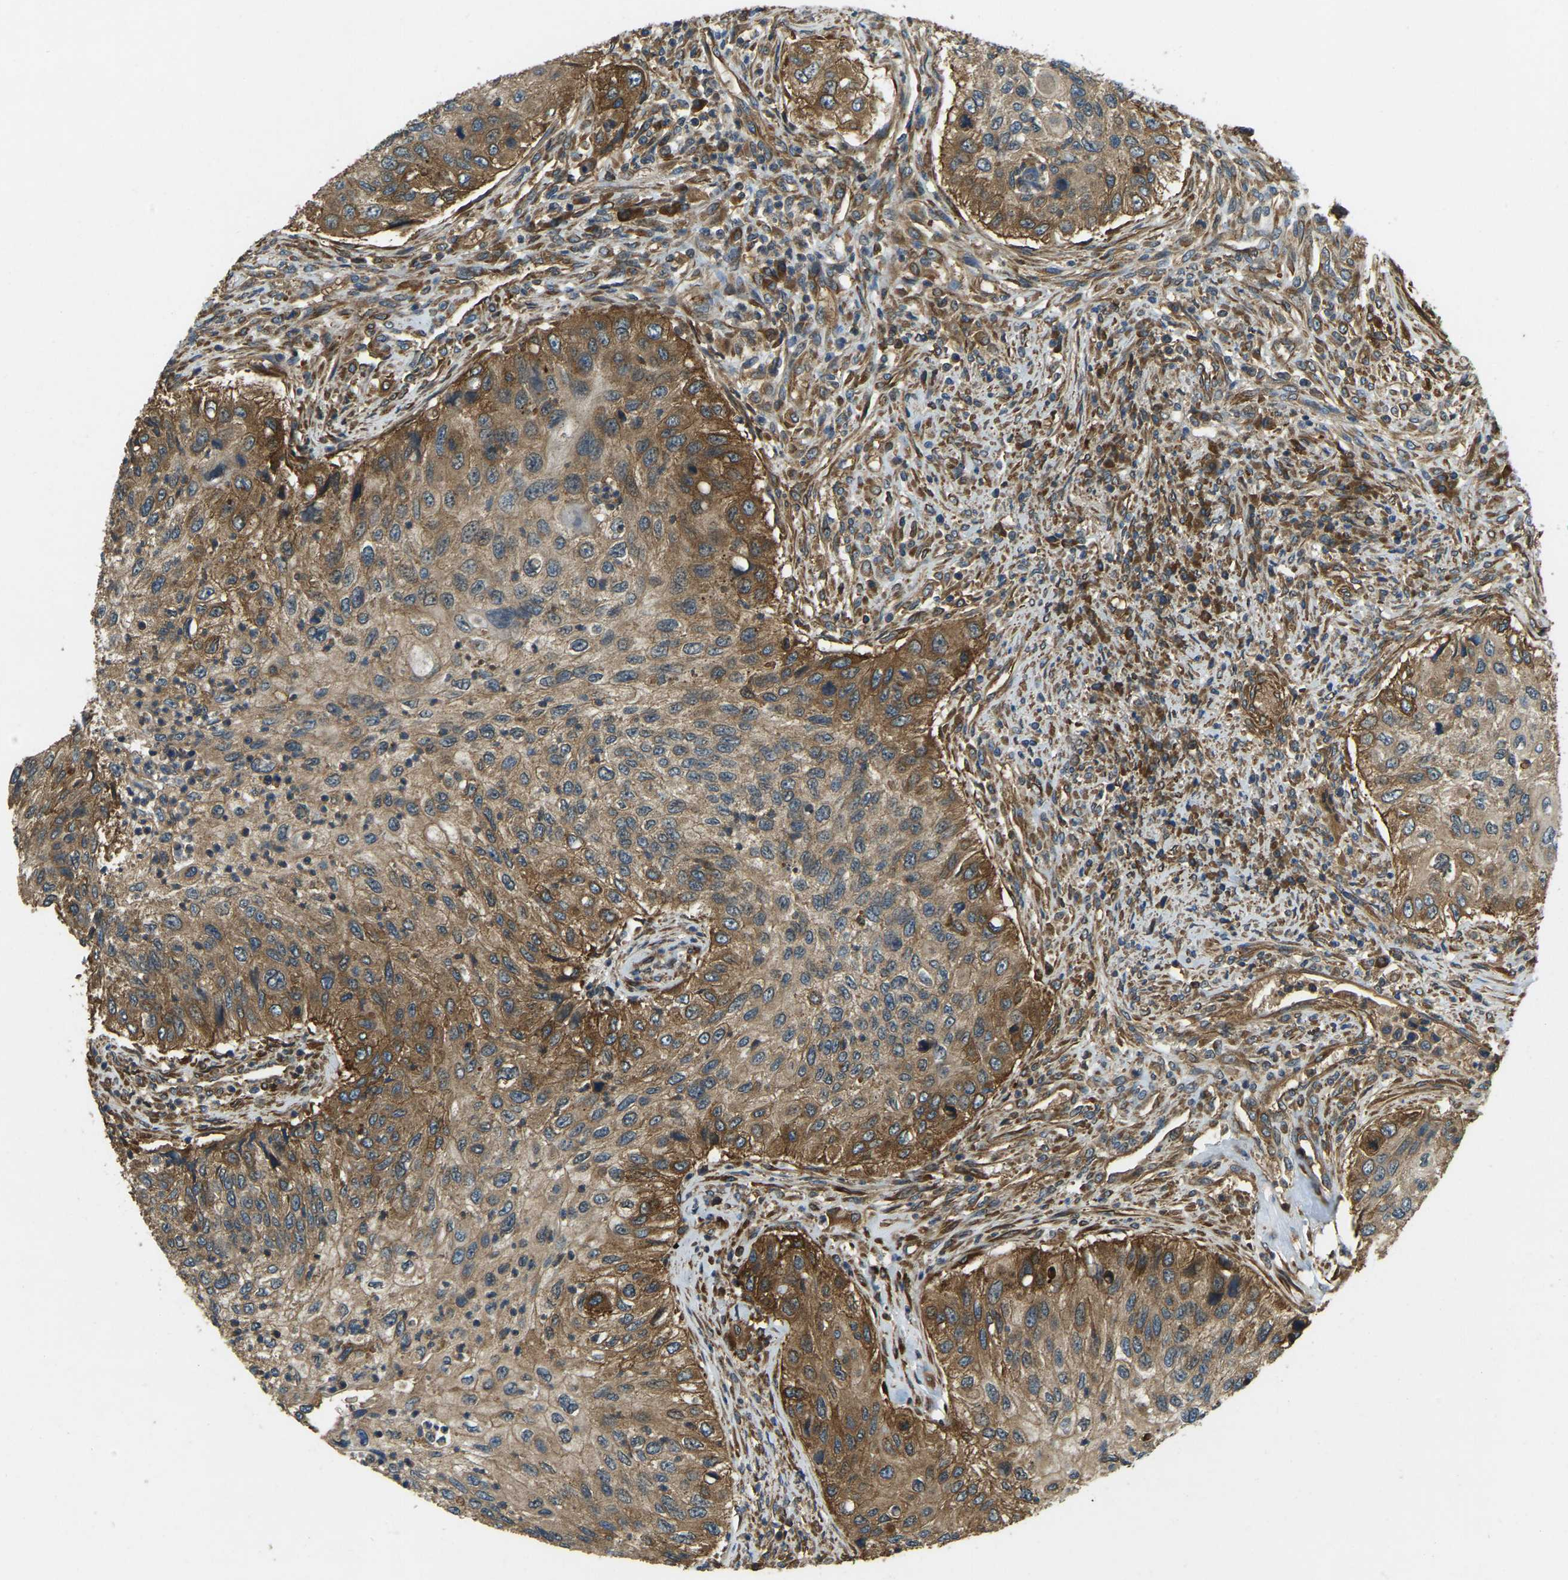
{"staining": {"intensity": "moderate", "quantity": ">75%", "location": "cytoplasmic/membranous"}, "tissue": "urothelial cancer", "cell_type": "Tumor cells", "image_type": "cancer", "snomed": [{"axis": "morphology", "description": "Urothelial carcinoma, High grade"}, {"axis": "topography", "description": "Urinary bladder"}], "caption": "Protein staining of high-grade urothelial carcinoma tissue exhibits moderate cytoplasmic/membranous staining in approximately >75% of tumor cells. (DAB (3,3'-diaminobenzidine) IHC with brightfield microscopy, high magnification).", "gene": "ERGIC1", "patient": {"sex": "female", "age": 60}}